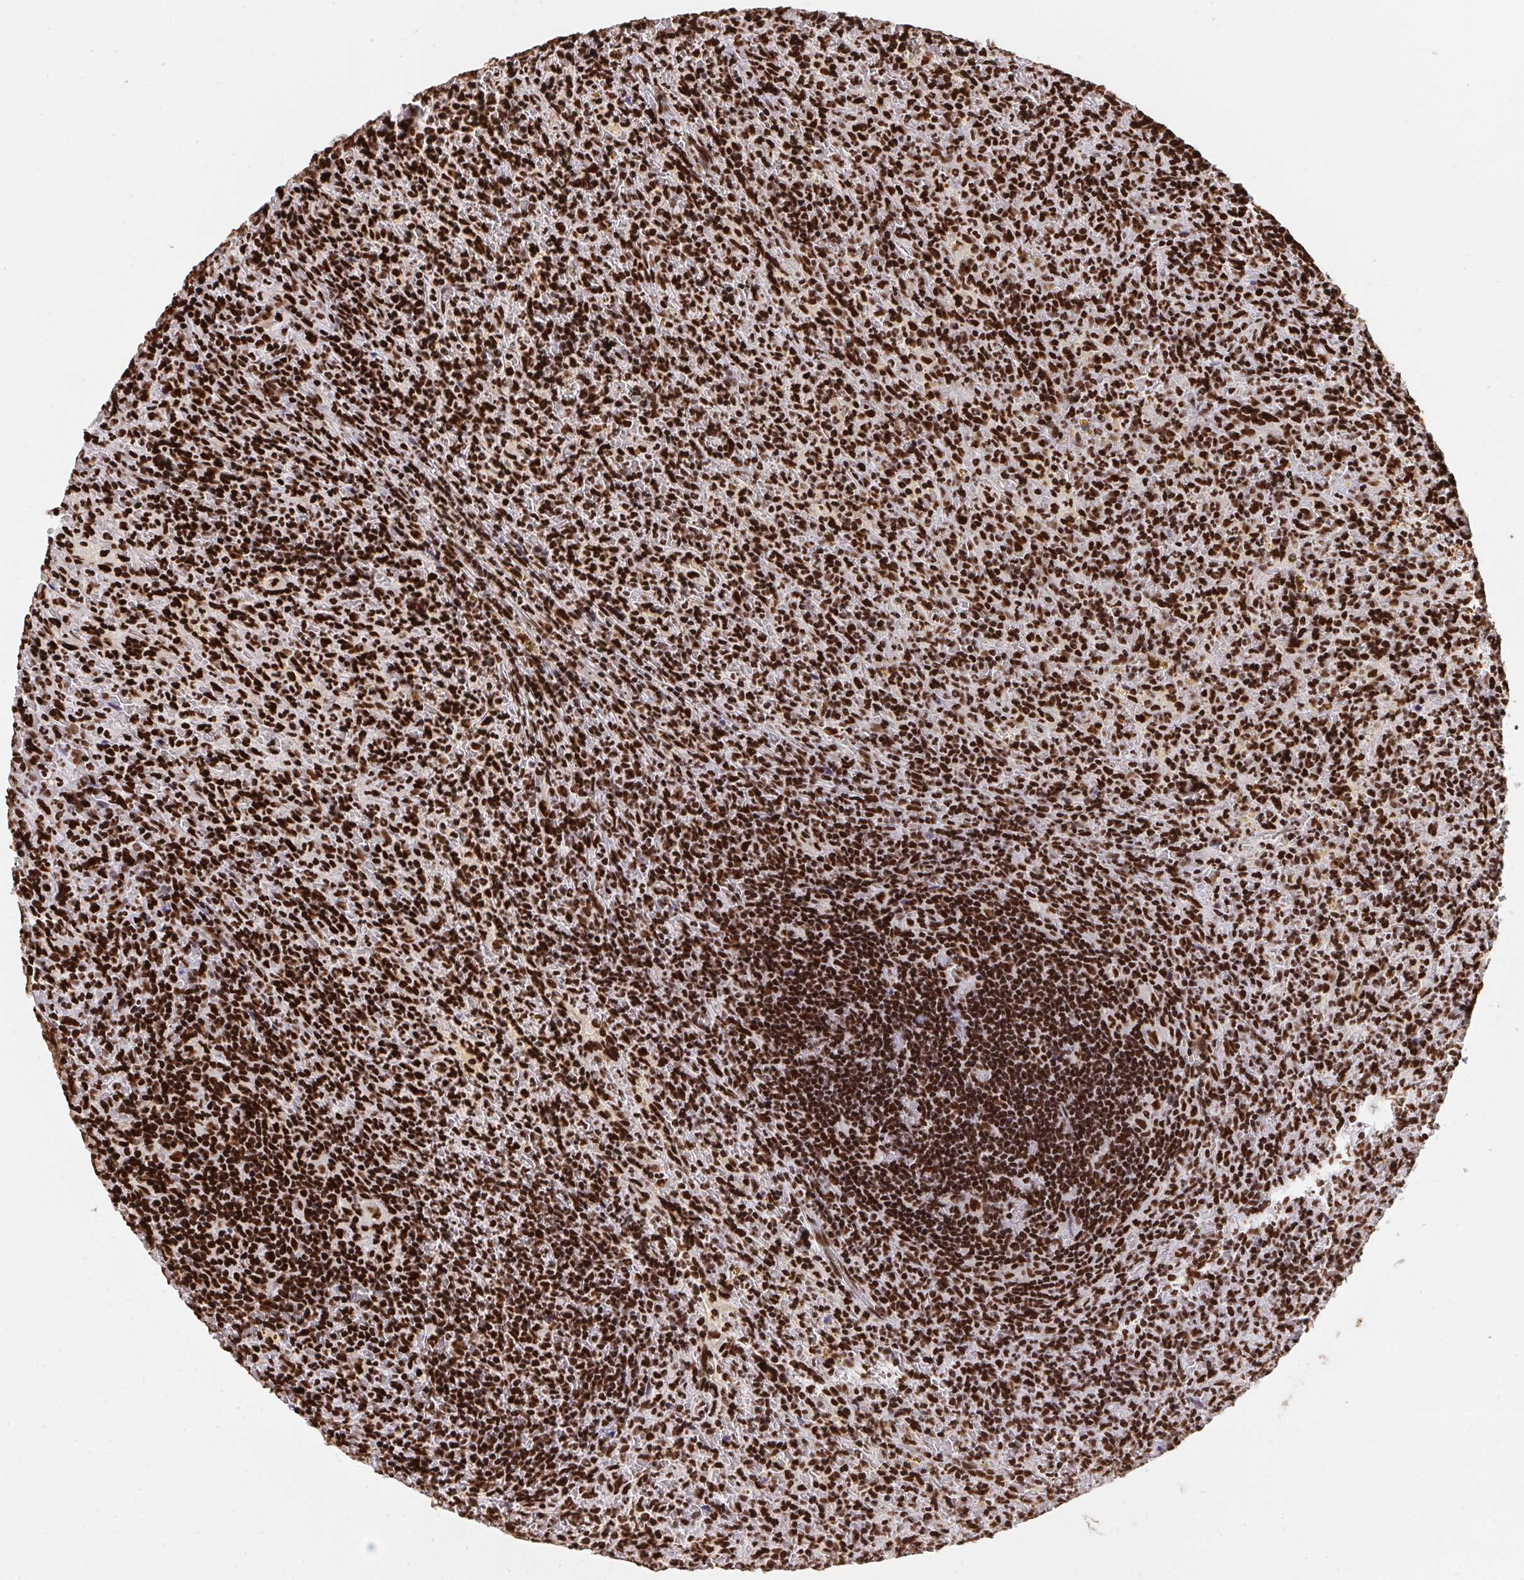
{"staining": {"intensity": "strong", "quantity": ">75%", "location": "nuclear"}, "tissue": "lymphoma", "cell_type": "Tumor cells", "image_type": "cancer", "snomed": [{"axis": "morphology", "description": "Malignant lymphoma, non-Hodgkin's type, Low grade"}, {"axis": "topography", "description": "Spleen"}], "caption": "Protein staining shows strong nuclear staining in approximately >75% of tumor cells in lymphoma. (Brightfield microscopy of DAB IHC at high magnification).", "gene": "HNRNPL", "patient": {"sex": "female", "age": 70}}